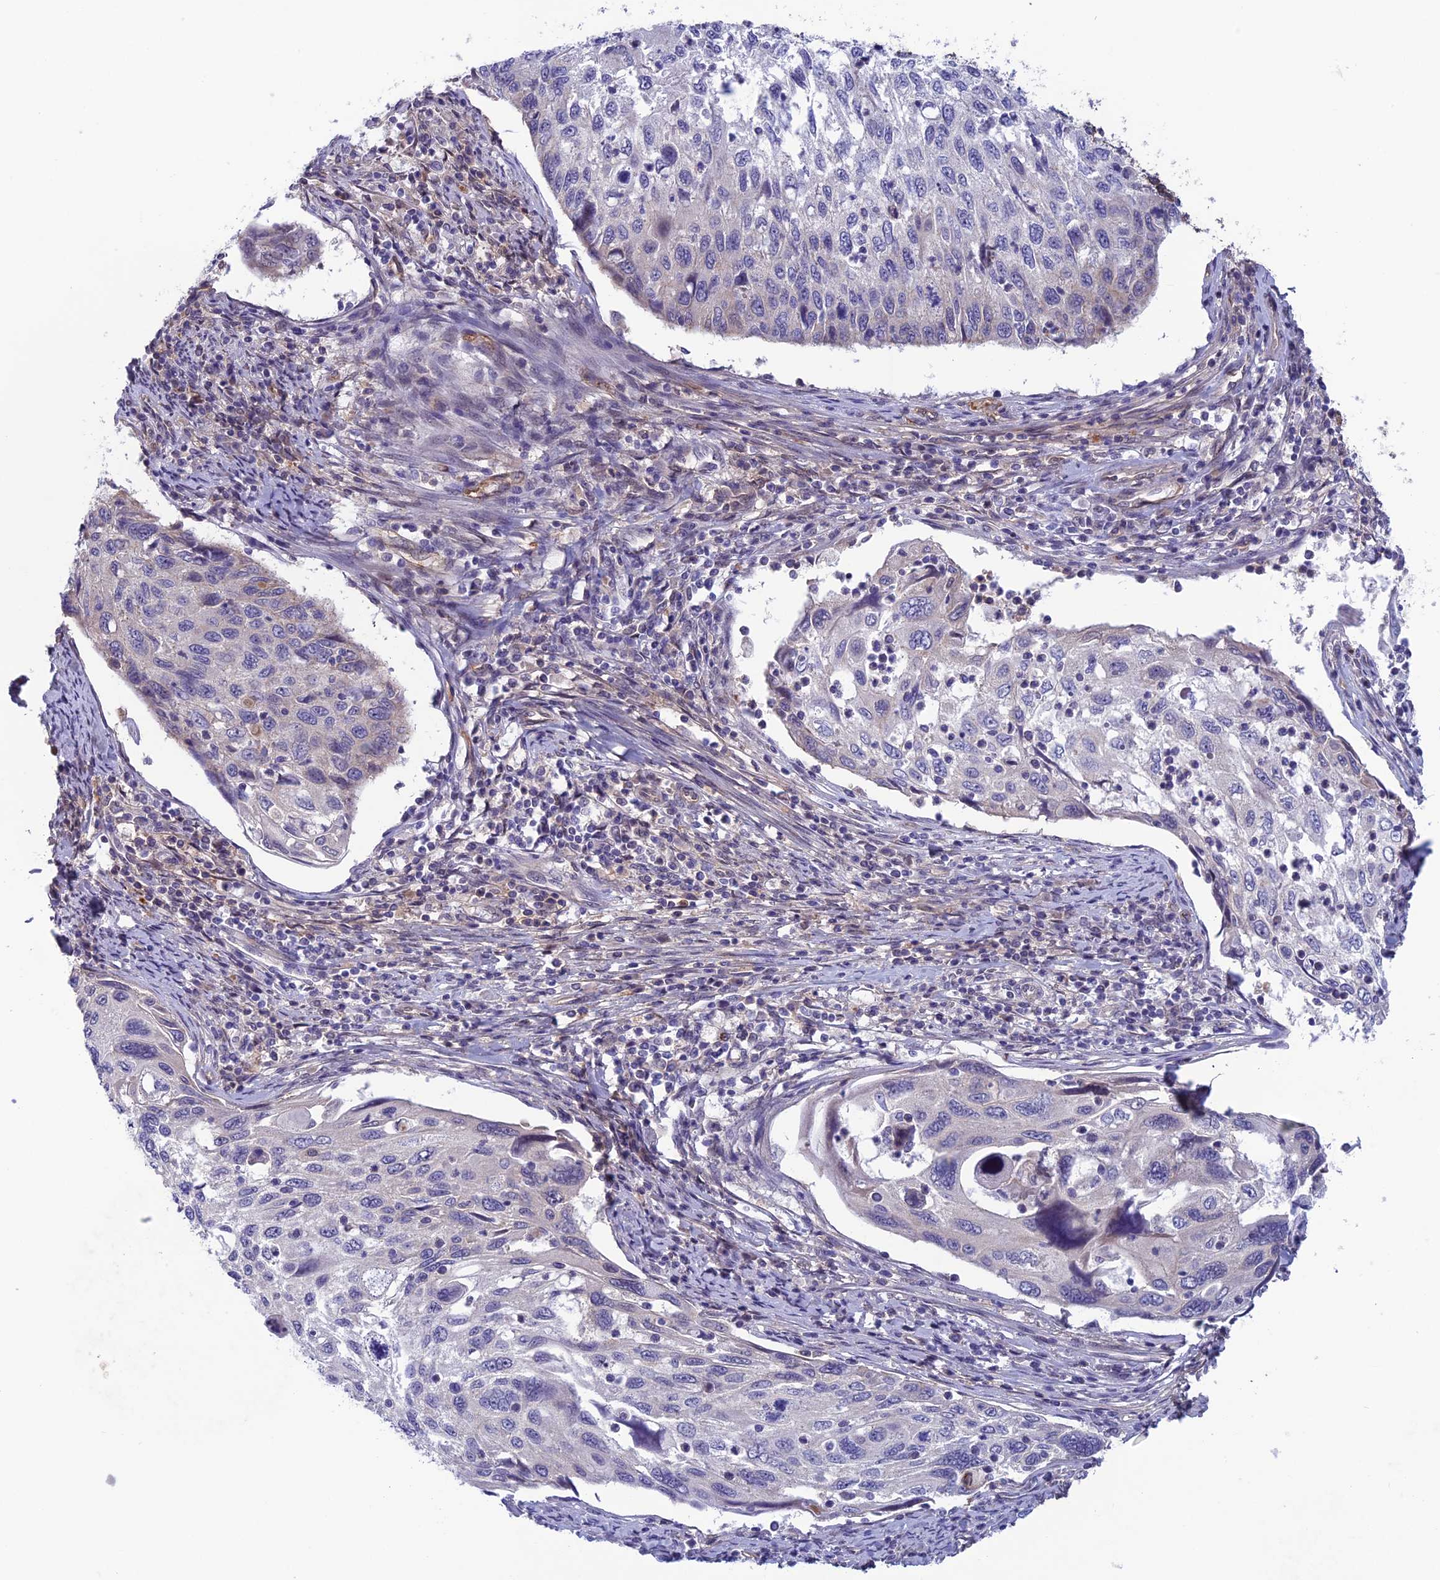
{"staining": {"intensity": "negative", "quantity": "none", "location": "none"}, "tissue": "cervical cancer", "cell_type": "Tumor cells", "image_type": "cancer", "snomed": [{"axis": "morphology", "description": "Squamous cell carcinoma, NOS"}, {"axis": "topography", "description": "Cervix"}], "caption": "Histopathology image shows no protein positivity in tumor cells of cervical cancer (squamous cell carcinoma) tissue. Nuclei are stained in blue.", "gene": "FKBPL", "patient": {"sex": "female", "age": 70}}